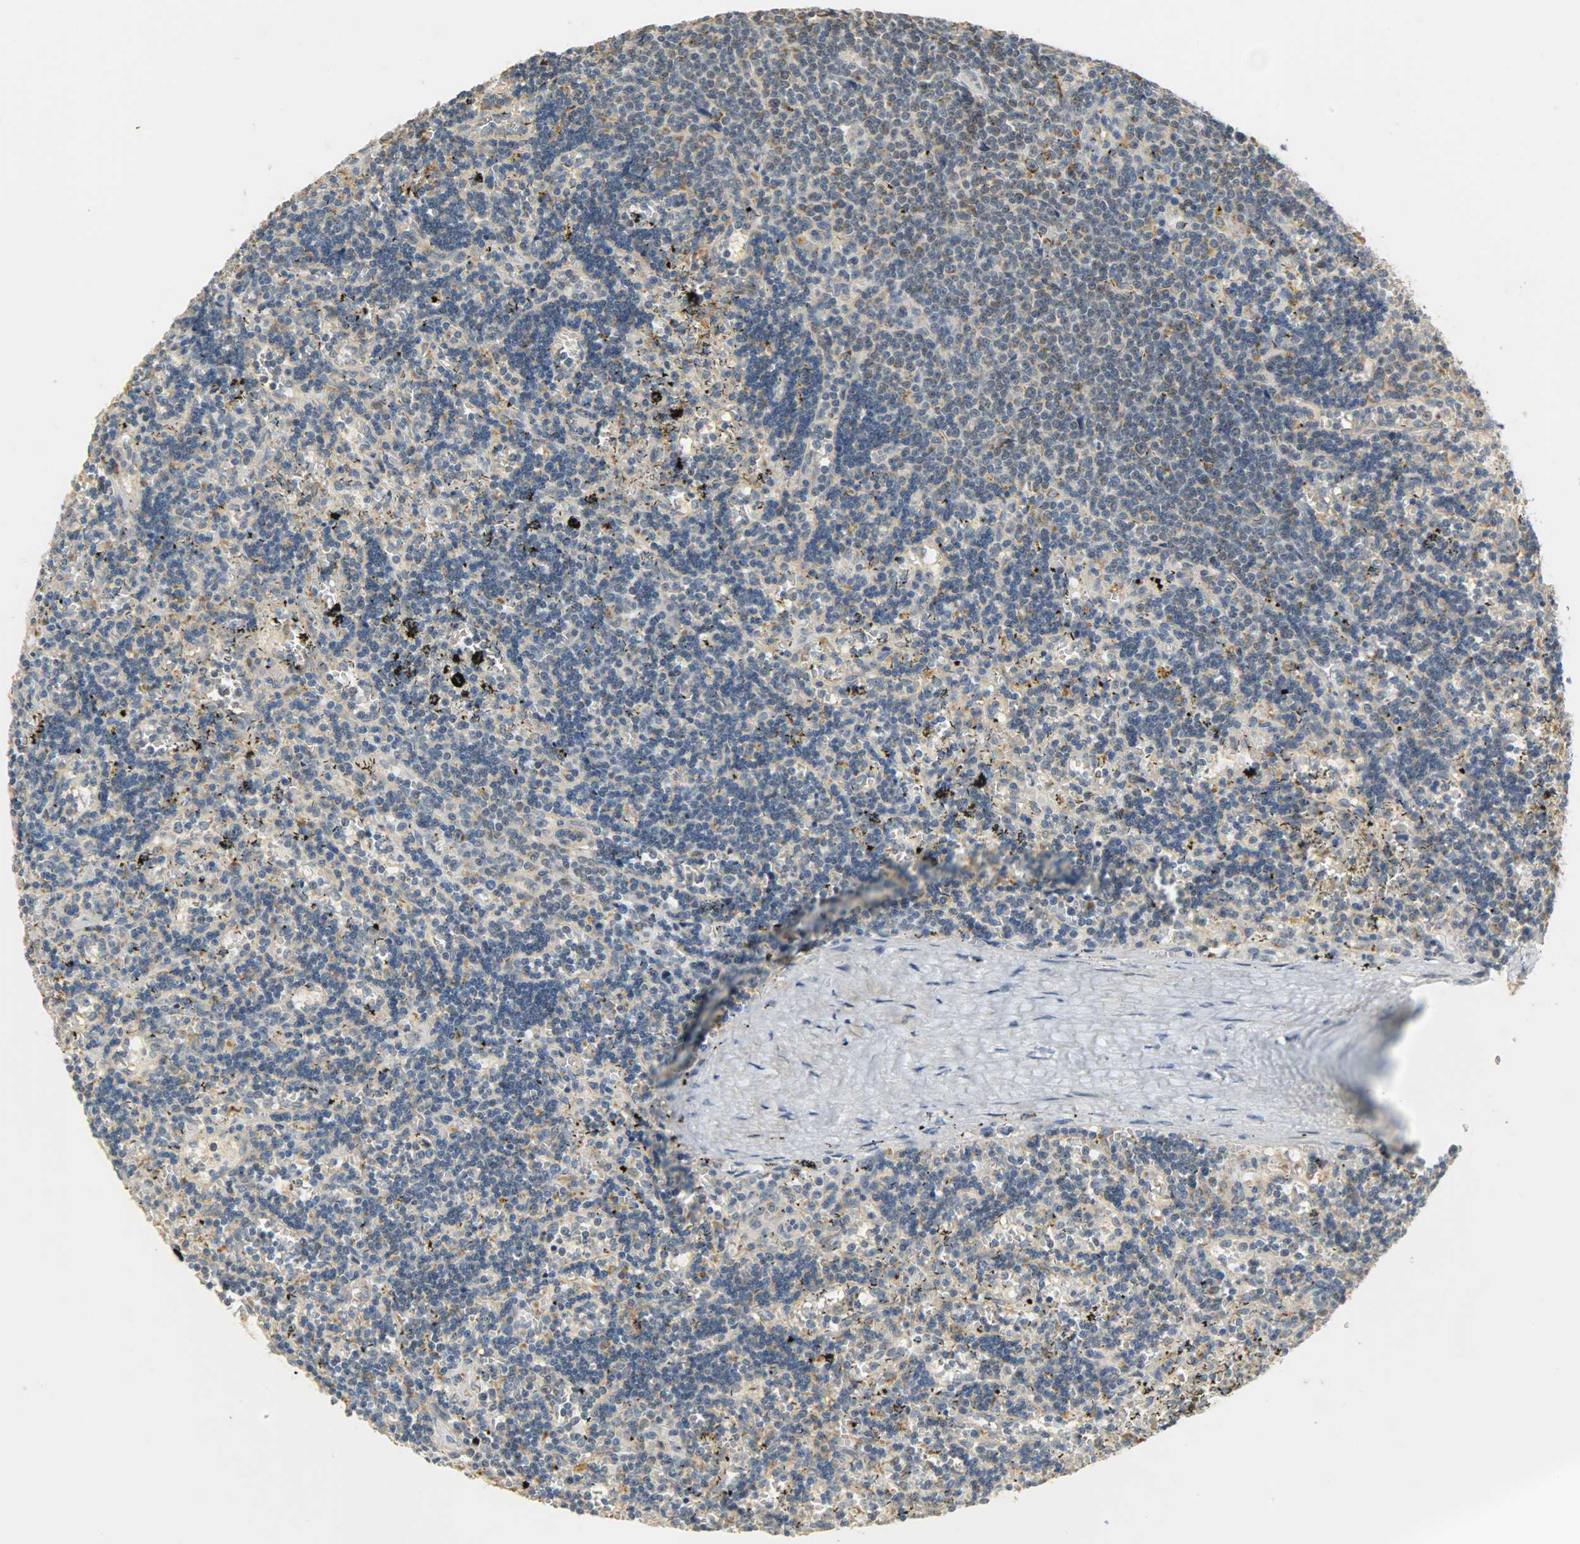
{"staining": {"intensity": "weak", "quantity": ">75%", "location": "cytoplasmic/membranous"}, "tissue": "lymphoma", "cell_type": "Tumor cells", "image_type": "cancer", "snomed": [{"axis": "morphology", "description": "Malignant lymphoma, non-Hodgkin's type, Low grade"}, {"axis": "topography", "description": "Spleen"}], "caption": "DAB immunohistochemical staining of lymphoma reveals weak cytoplasmic/membranous protein positivity in about >75% of tumor cells.", "gene": "HDHD5", "patient": {"sex": "male", "age": 60}}